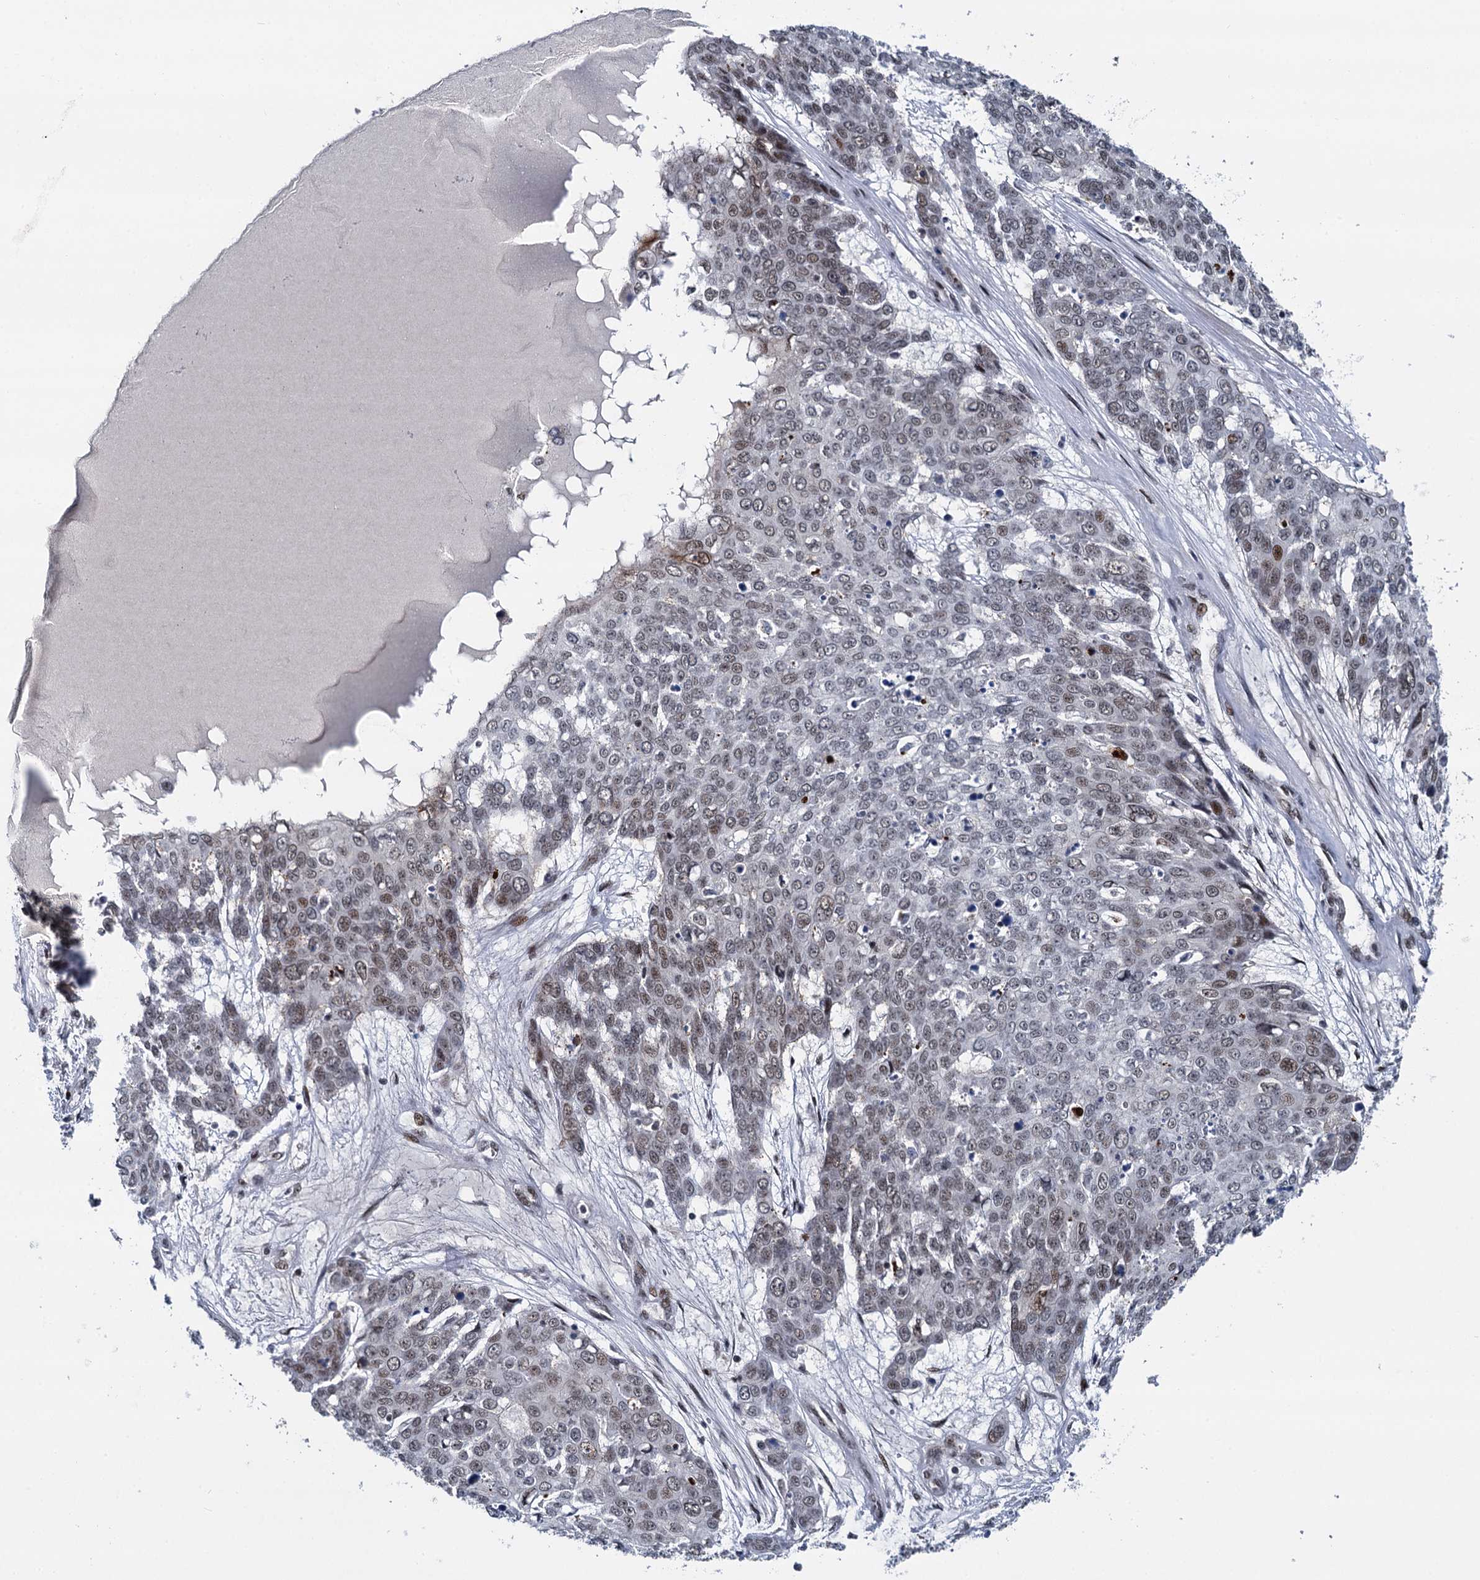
{"staining": {"intensity": "weak", "quantity": "25%-75%", "location": "nuclear"}, "tissue": "skin cancer", "cell_type": "Tumor cells", "image_type": "cancer", "snomed": [{"axis": "morphology", "description": "Squamous cell carcinoma, NOS"}, {"axis": "topography", "description": "Skin"}], "caption": "An image of human skin cancer (squamous cell carcinoma) stained for a protein displays weak nuclear brown staining in tumor cells. The staining is performed using DAB brown chromogen to label protein expression. The nuclei are counter-stained blue using hematoxylin.", "gene": "RUFY2", "patient": {"sex": "male", "age": 71}}